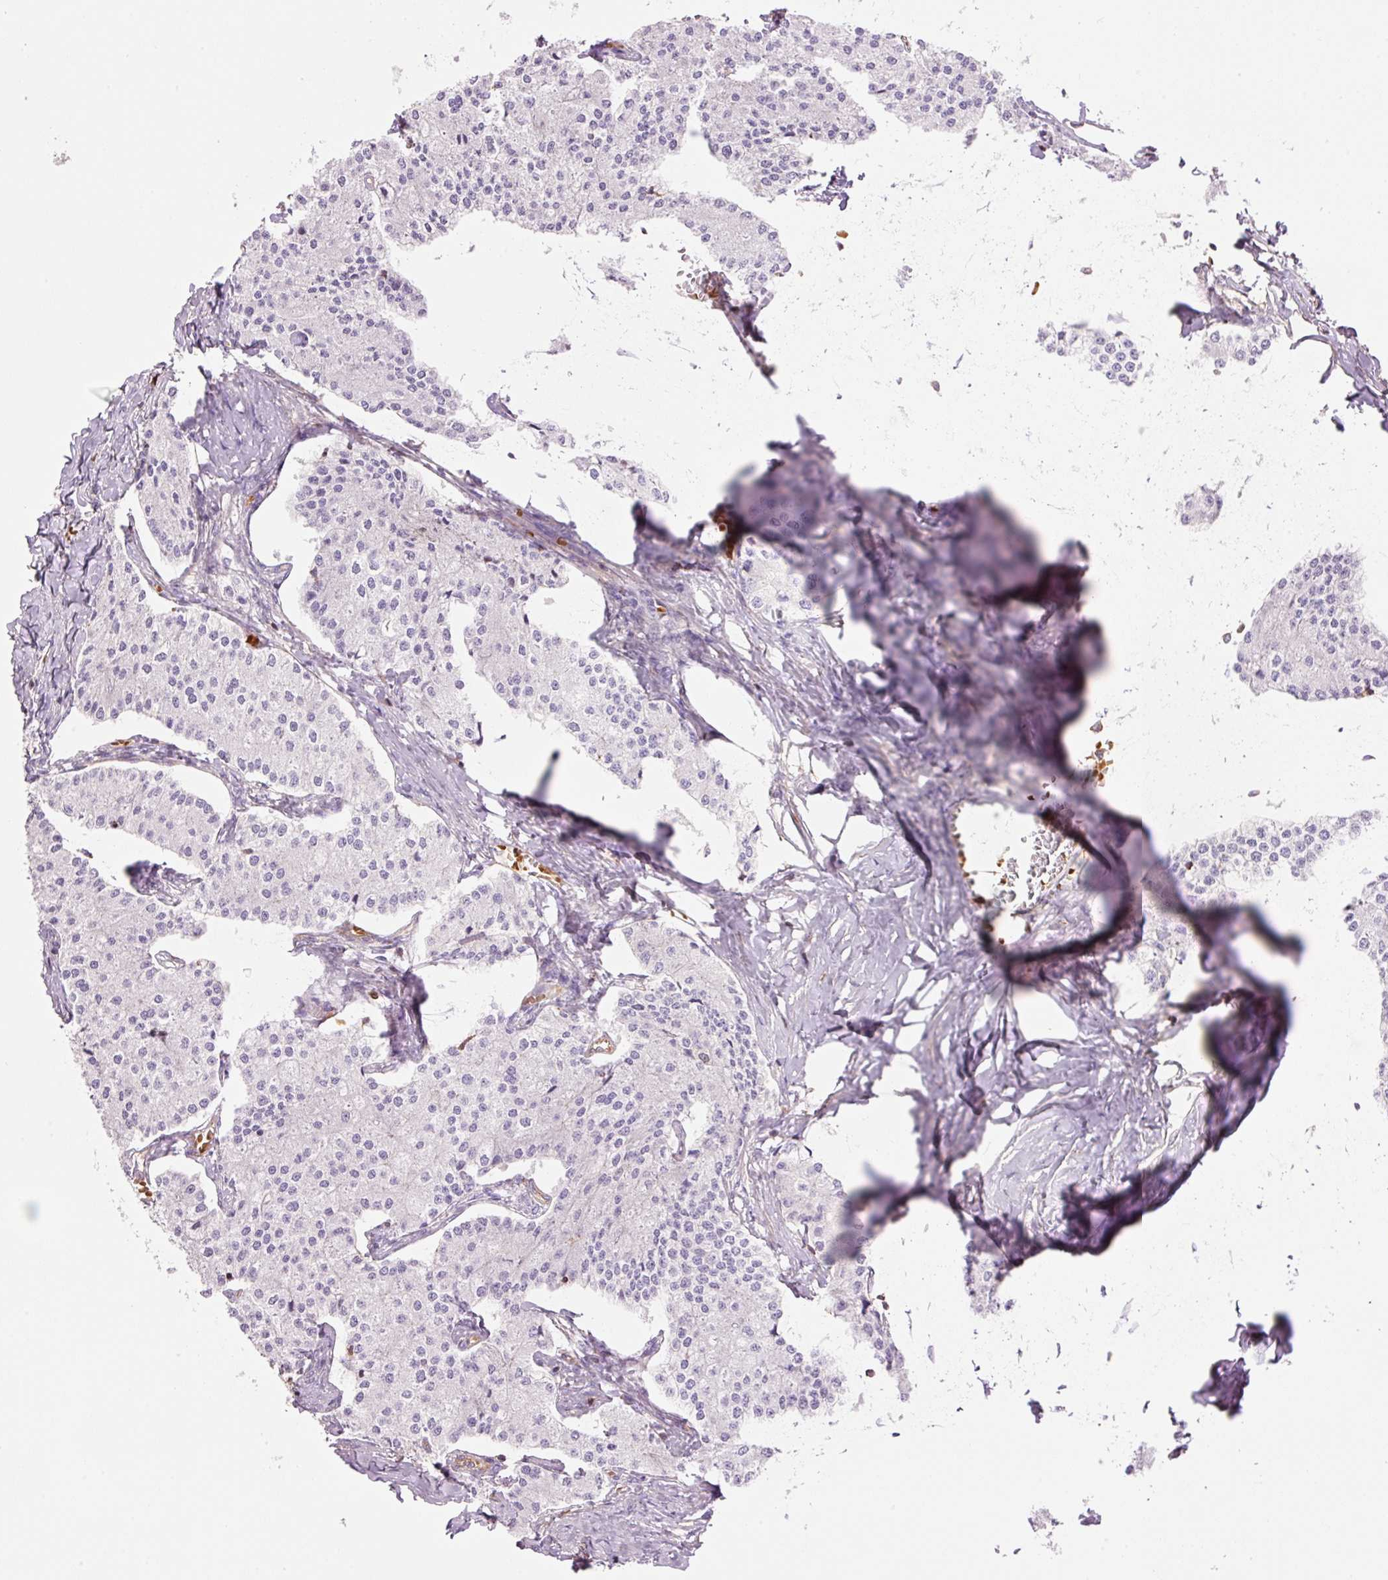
{"staining": {"intensity": "negative", "quantity": "none", "location": "none"}, "tissue": "carcinoid", "cell_type": "Tumor cells", "image_type": "cancer", "snomed": [{"axis": "morphology", "description": "Carcinoid, malignant, NOS"}, {"axis": "topography", "description": "Colon"}], "caption": "There is no significant expression in tumor cells of carcinoid.", "gene": "PPP1R1B", "patient": {"sex": "female", "age": 52}}